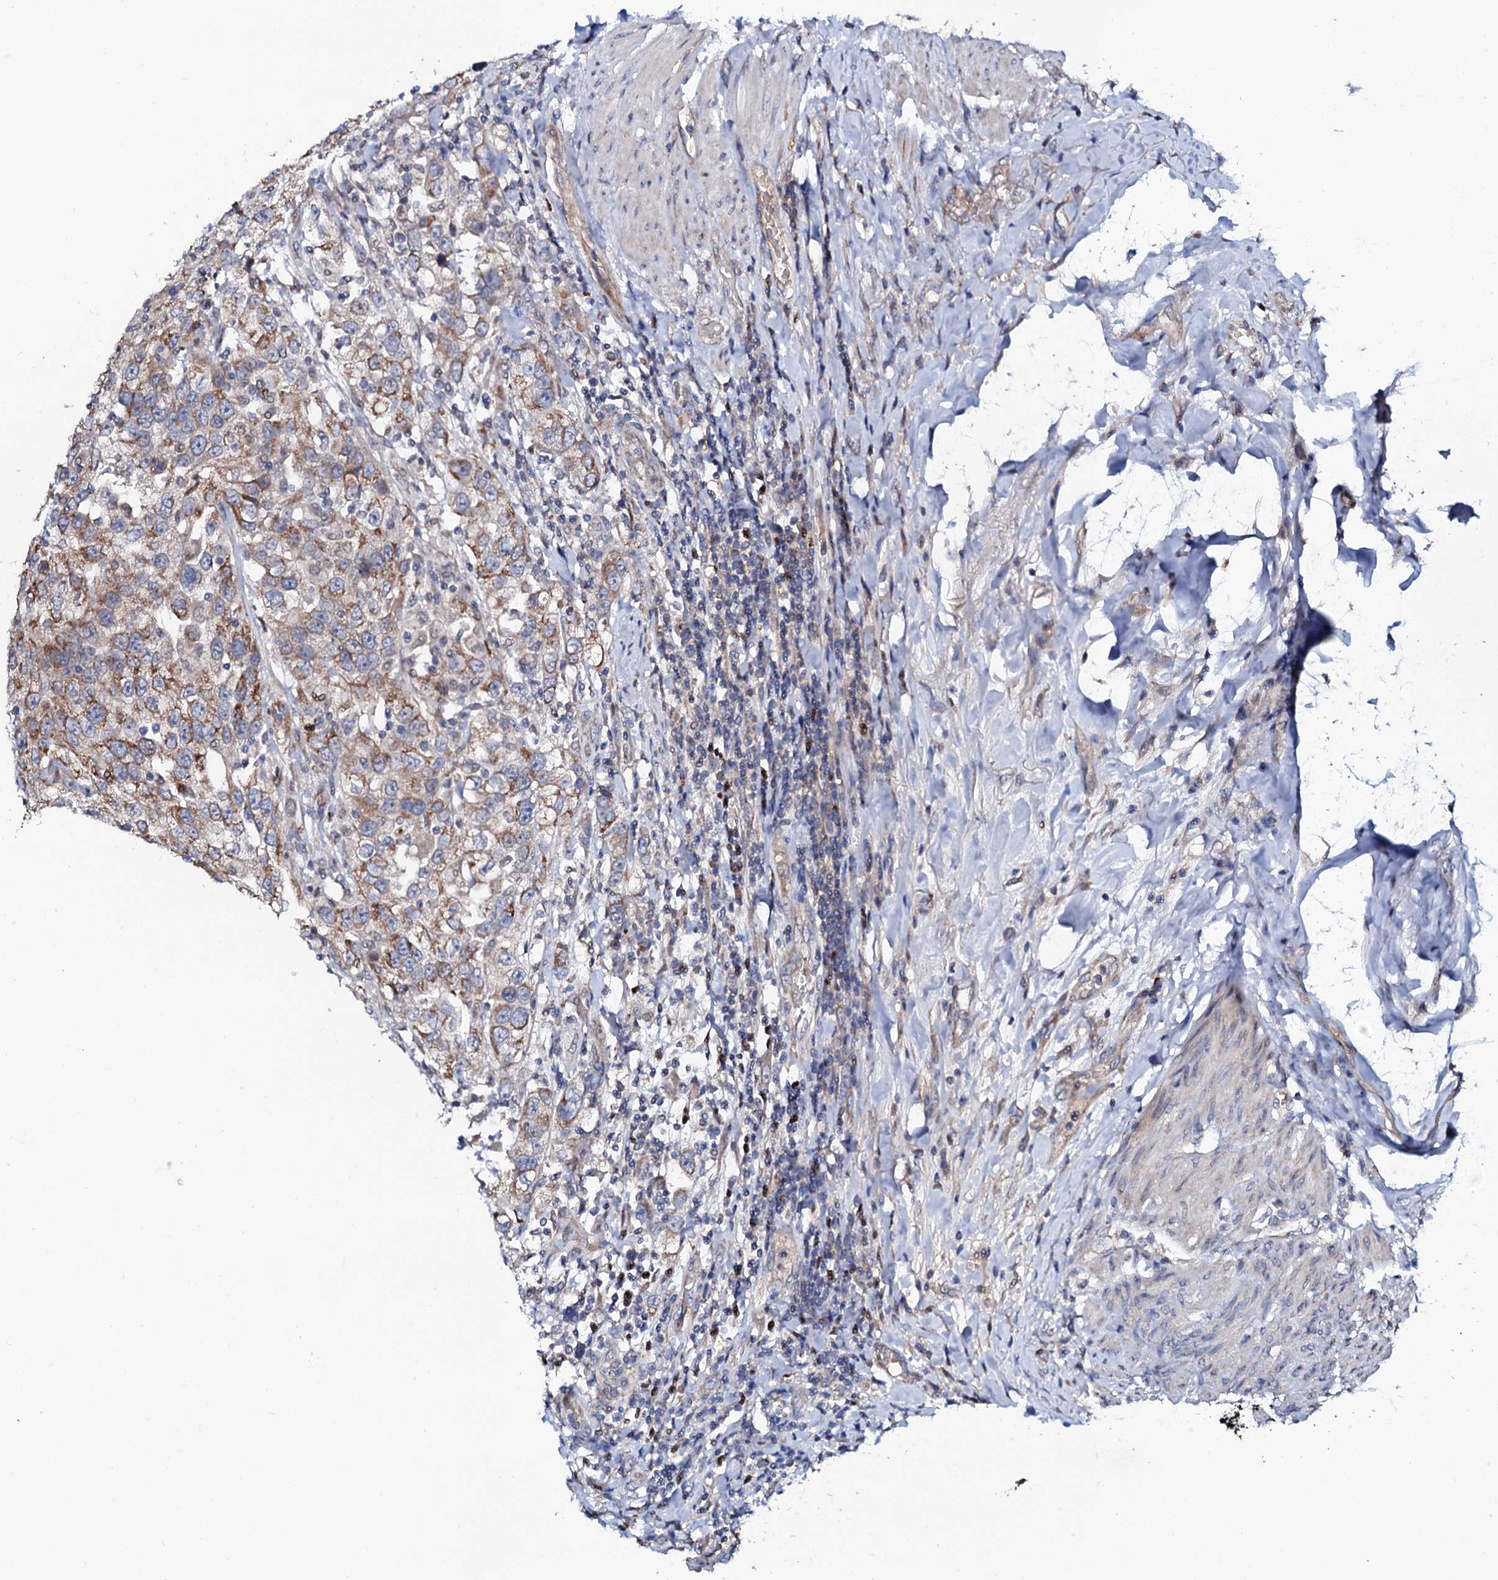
{"staining": {"intensity": "moderate", "quantity": "25%-75%", "location": "cytoplasmic/membranous"}, "tissue": "urothelial cancer", "cell_type": "Tumor cells", "image_type": "cancer", "snomed": [{"axis": "morphology", "description": "Urothelial carcinoma, High grade"}, {"axis": "topography", "description": "Urinary bladder"}], "caption": "Protein staining of high-grade urothelial carcinoma tissue reveals moderate cytoplasmic/membranous positivity in approximately 25%-75% of tumor cells.", "gene": "PPP1R3D", "patient": {"sex": "female", "age": 80}}